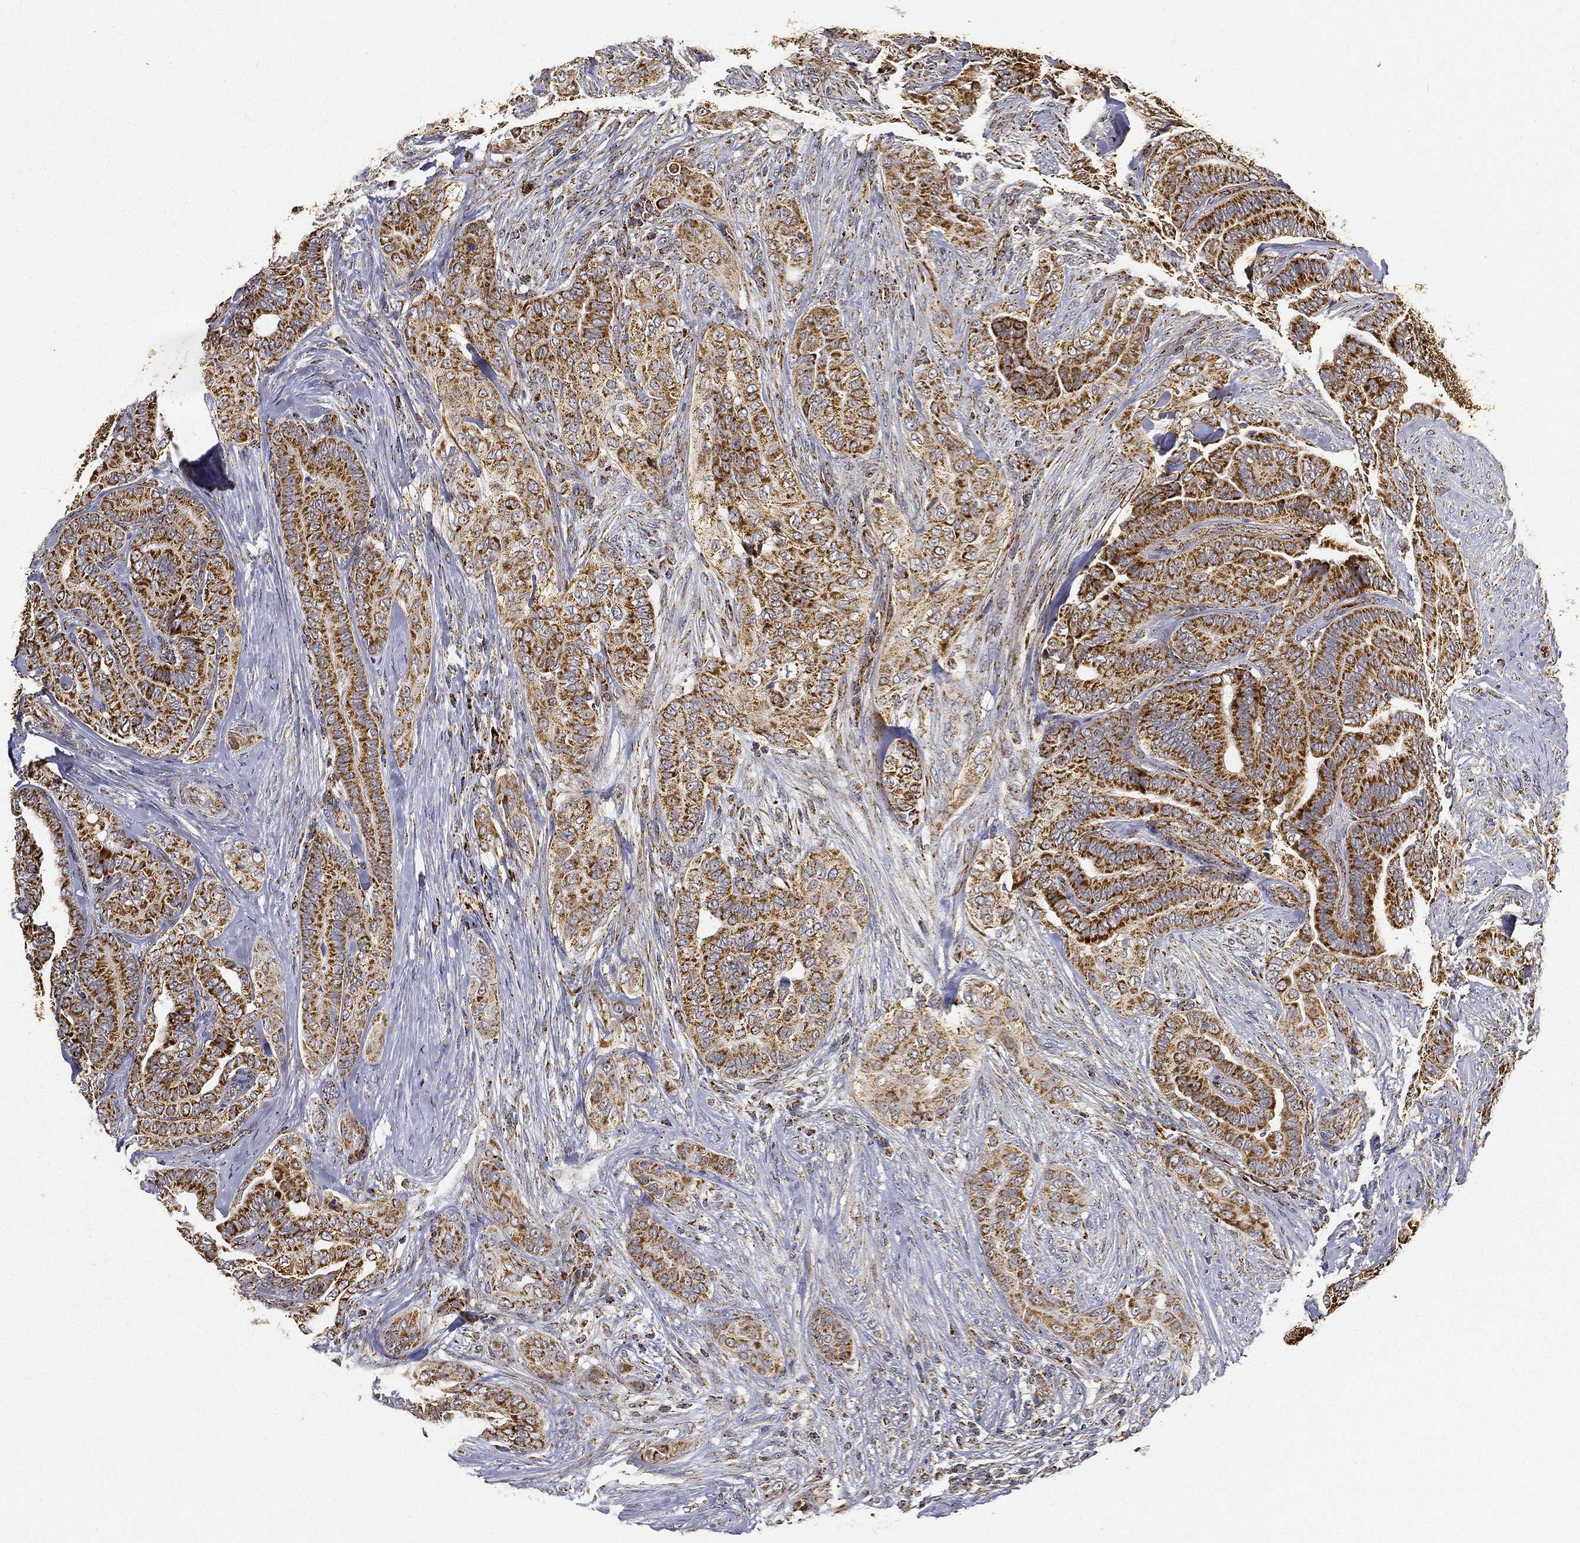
{"staining": {"intensity": "strong", "quantity": ">75%", "location": "cytoplasmic/membranous"}, "tissue": "thyroid cancer", "cell_type": "Tumor cells", "image_type": "cancer", "snomed": [{"axis": "morphology", "description": "Papillary adenocarcinoma, NOS"}, {"axis": "topography", "description": "Thyroid gland"}], "caption": "Thyroid papillary adenocarcinoma stained with DAB IHC shows high levels of strong cytoplasmic/membranous expression in approximately >75% of tumor cells.", "gene": "NDUFAB1", "patient": {"sex": "male", "age": 61}}